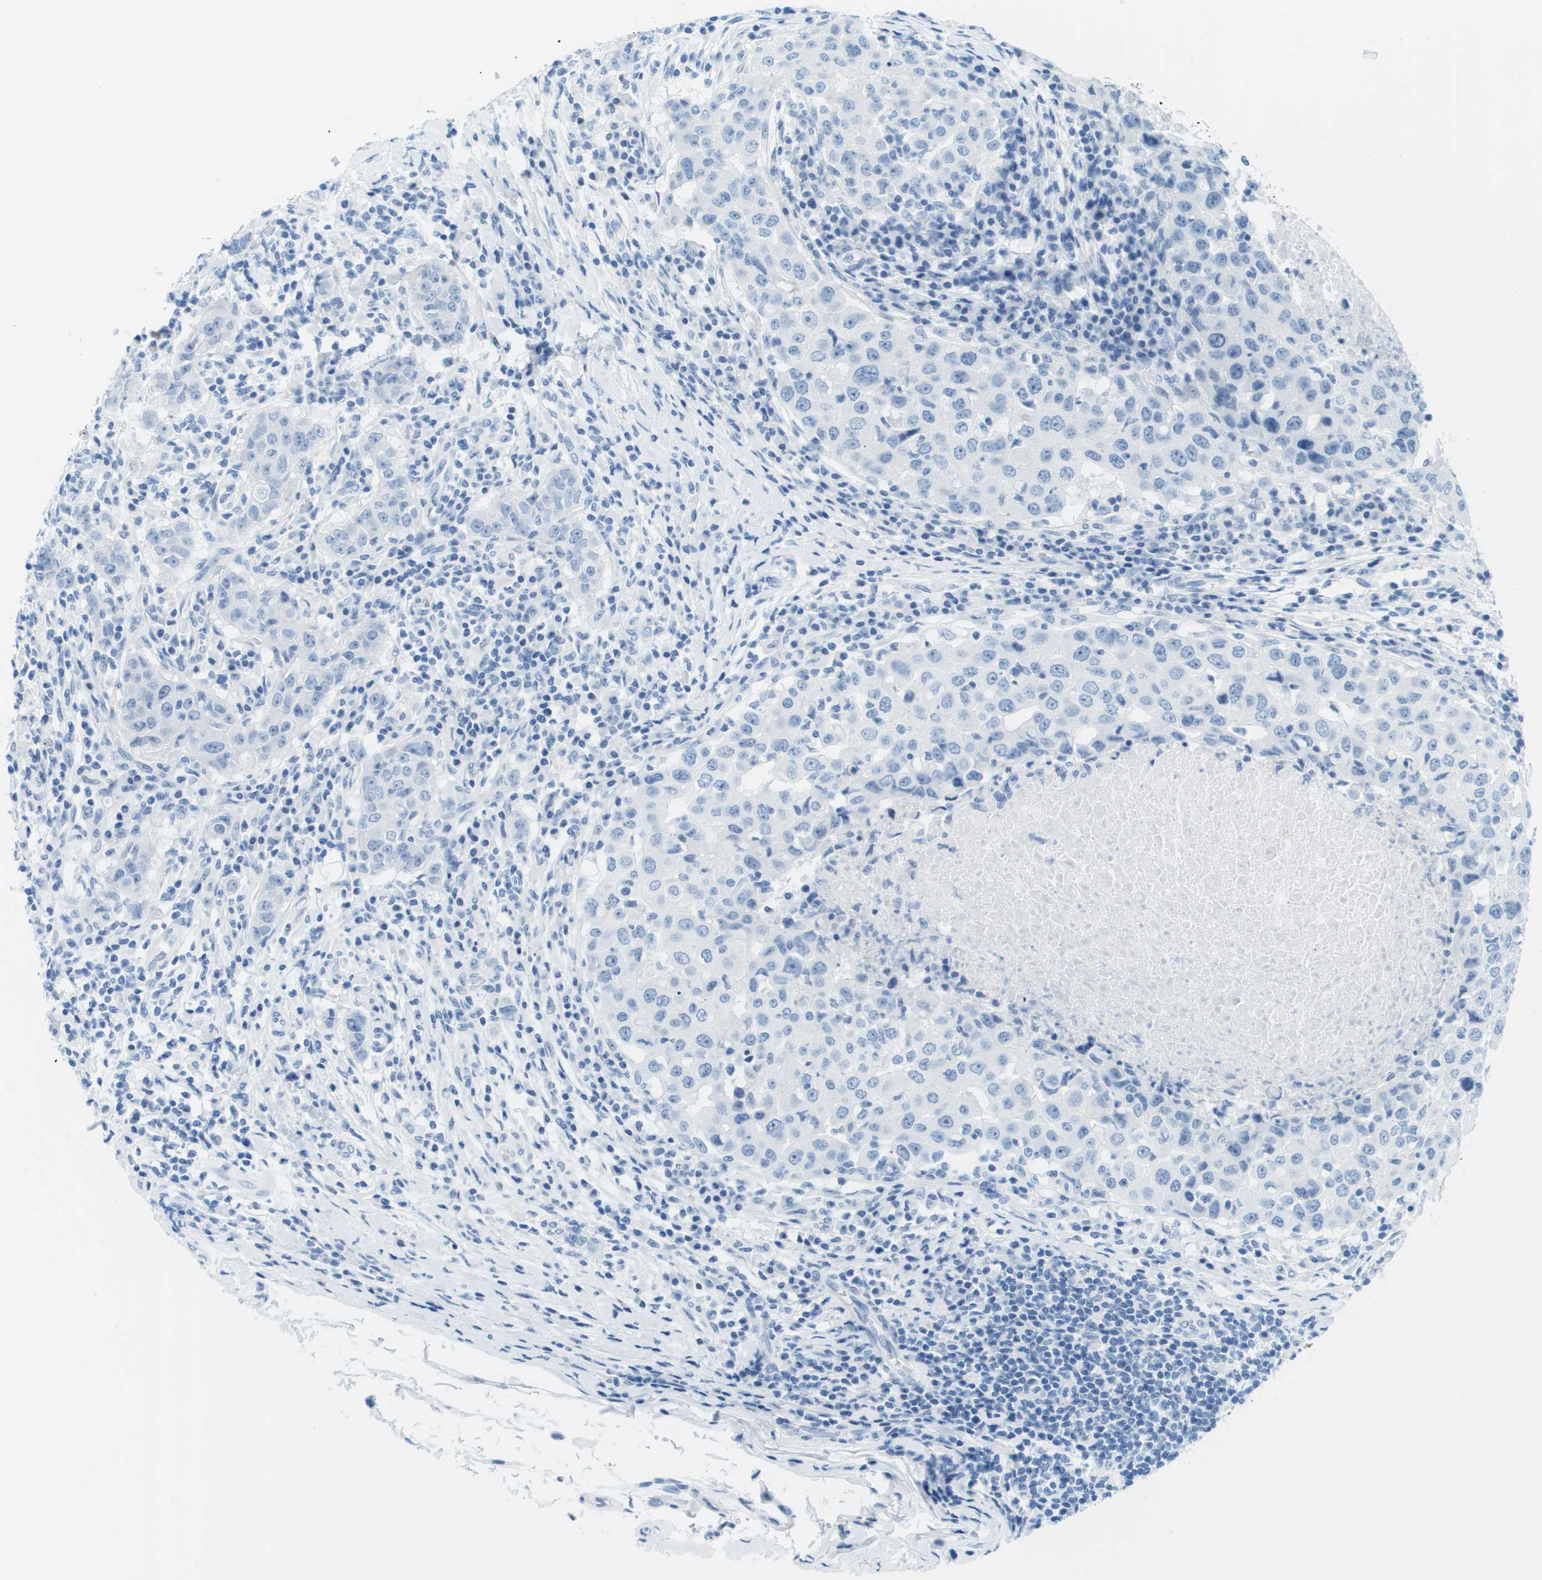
{"staining": {"intensity": "negative", "quantity": "none", "location": "none"}, "tissue": "breast cancer", "cell_type": "Tumor cells", "image_type": "cancer", "snomed": [{"axis": "morphology", "description": "Duct carcinoma"}, {"axis": "topography", "description": "Breast"}], "caption": "DAB (3,3'-diaminobenzidine) immunohistochemical staining of human intraductal carcinoma (breast) shows no significant positivity in tumor cells. The staining is performed using DAB brown chromogen with nuclei counter-stained in using hematoxylin.", "gene": "CDHR2", "patient": {"sex": "female", "age": 27}}